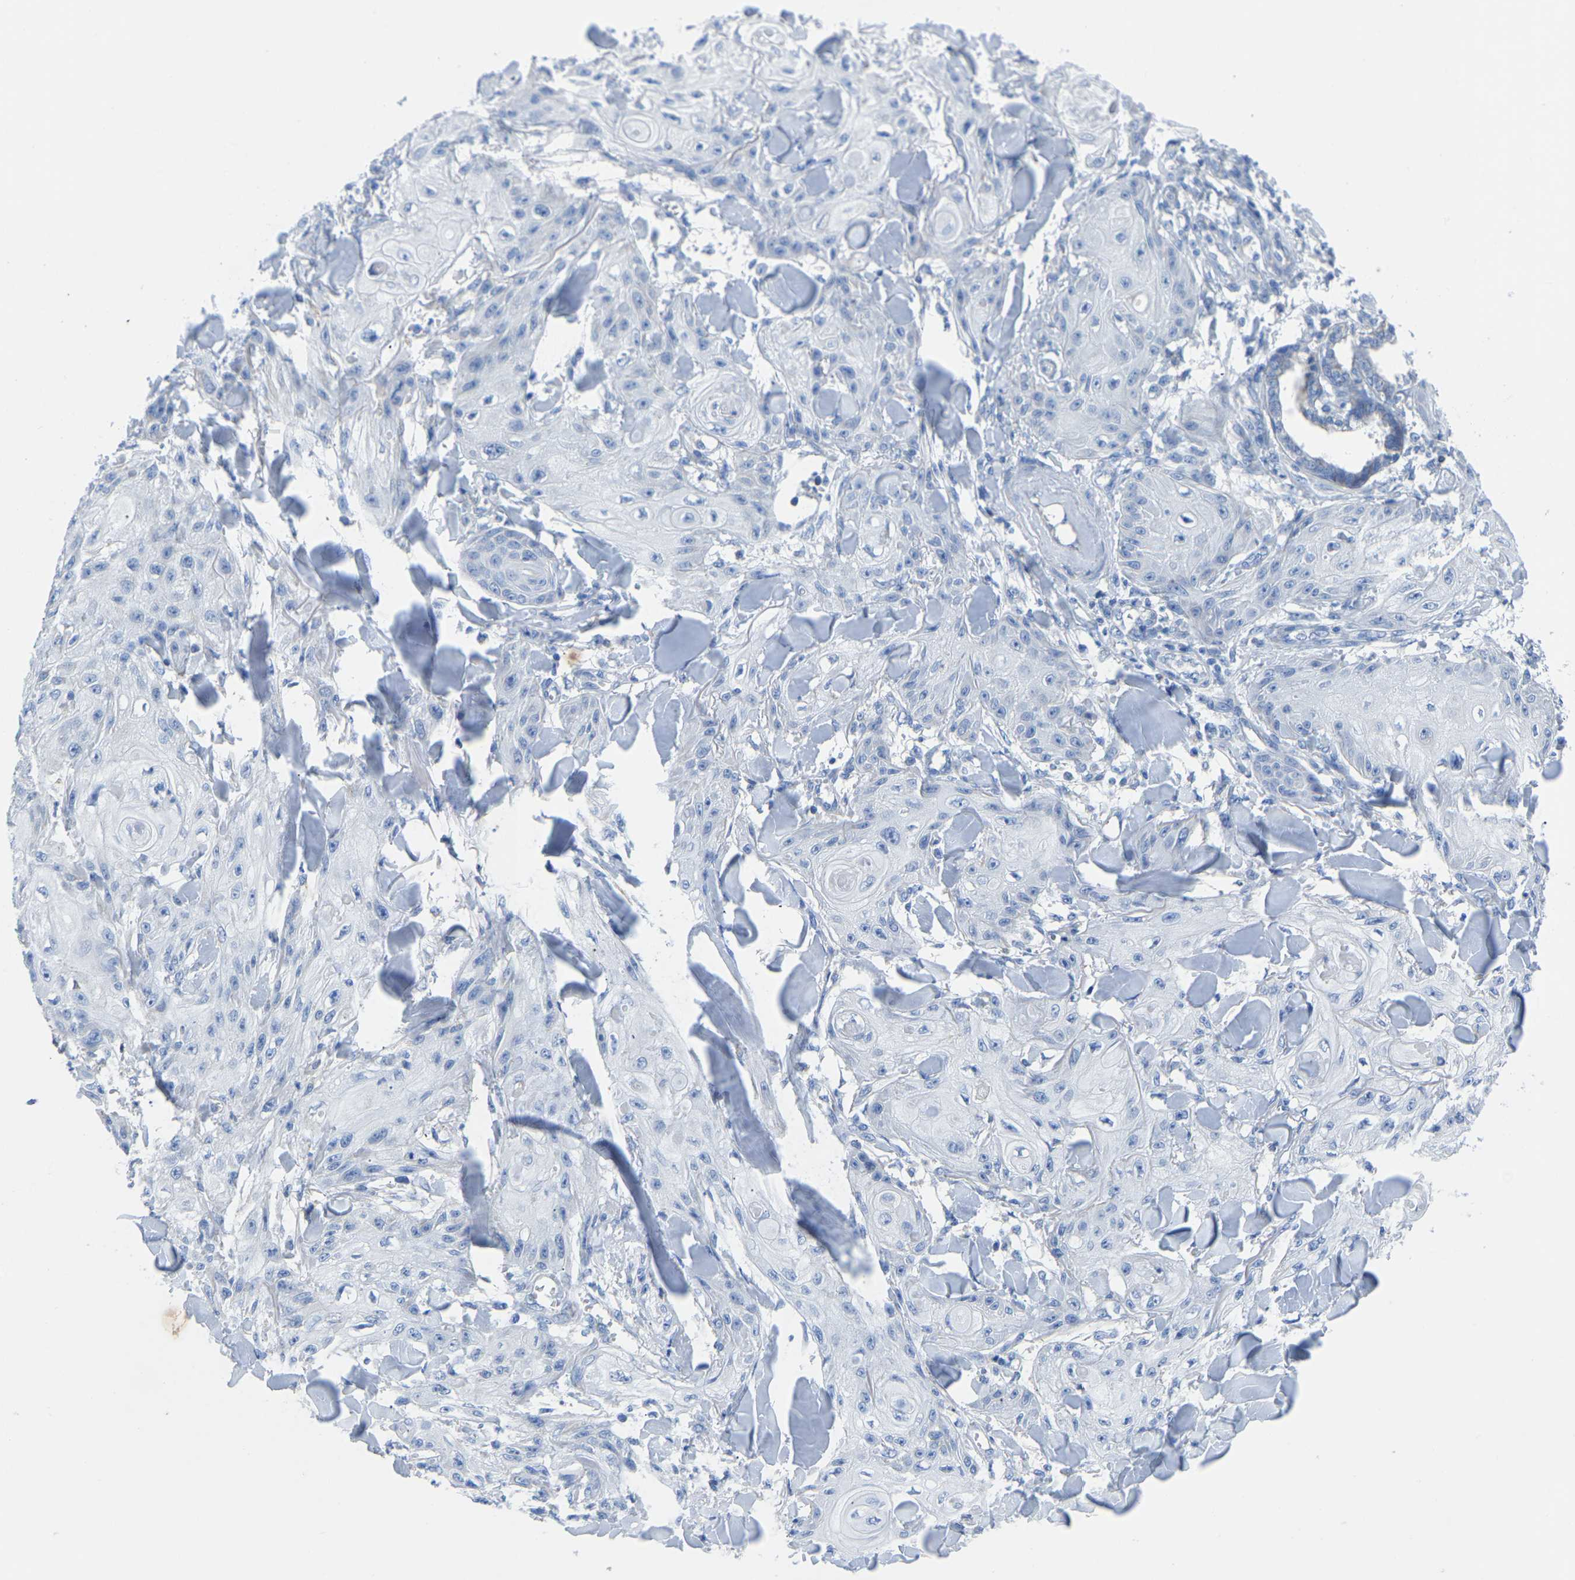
{"staining": {"intensity": "negative", "quantity": "none", "location": "none"}, "tissue": "skin cancer", "cell_type": "Tumor cells", "image_type": "cancer", "snomed": [{"axis": "morphology", "description": "Squamous cell carcinoma, NOS"}, {"axis": "topography", "description": "Skin"}], "caption": "Image shows no significant protein positivity in tumor cells of skin squamous cell carcinoma.", "gene": "ETFA", "patient": {"sex": "male", "age": 74}}